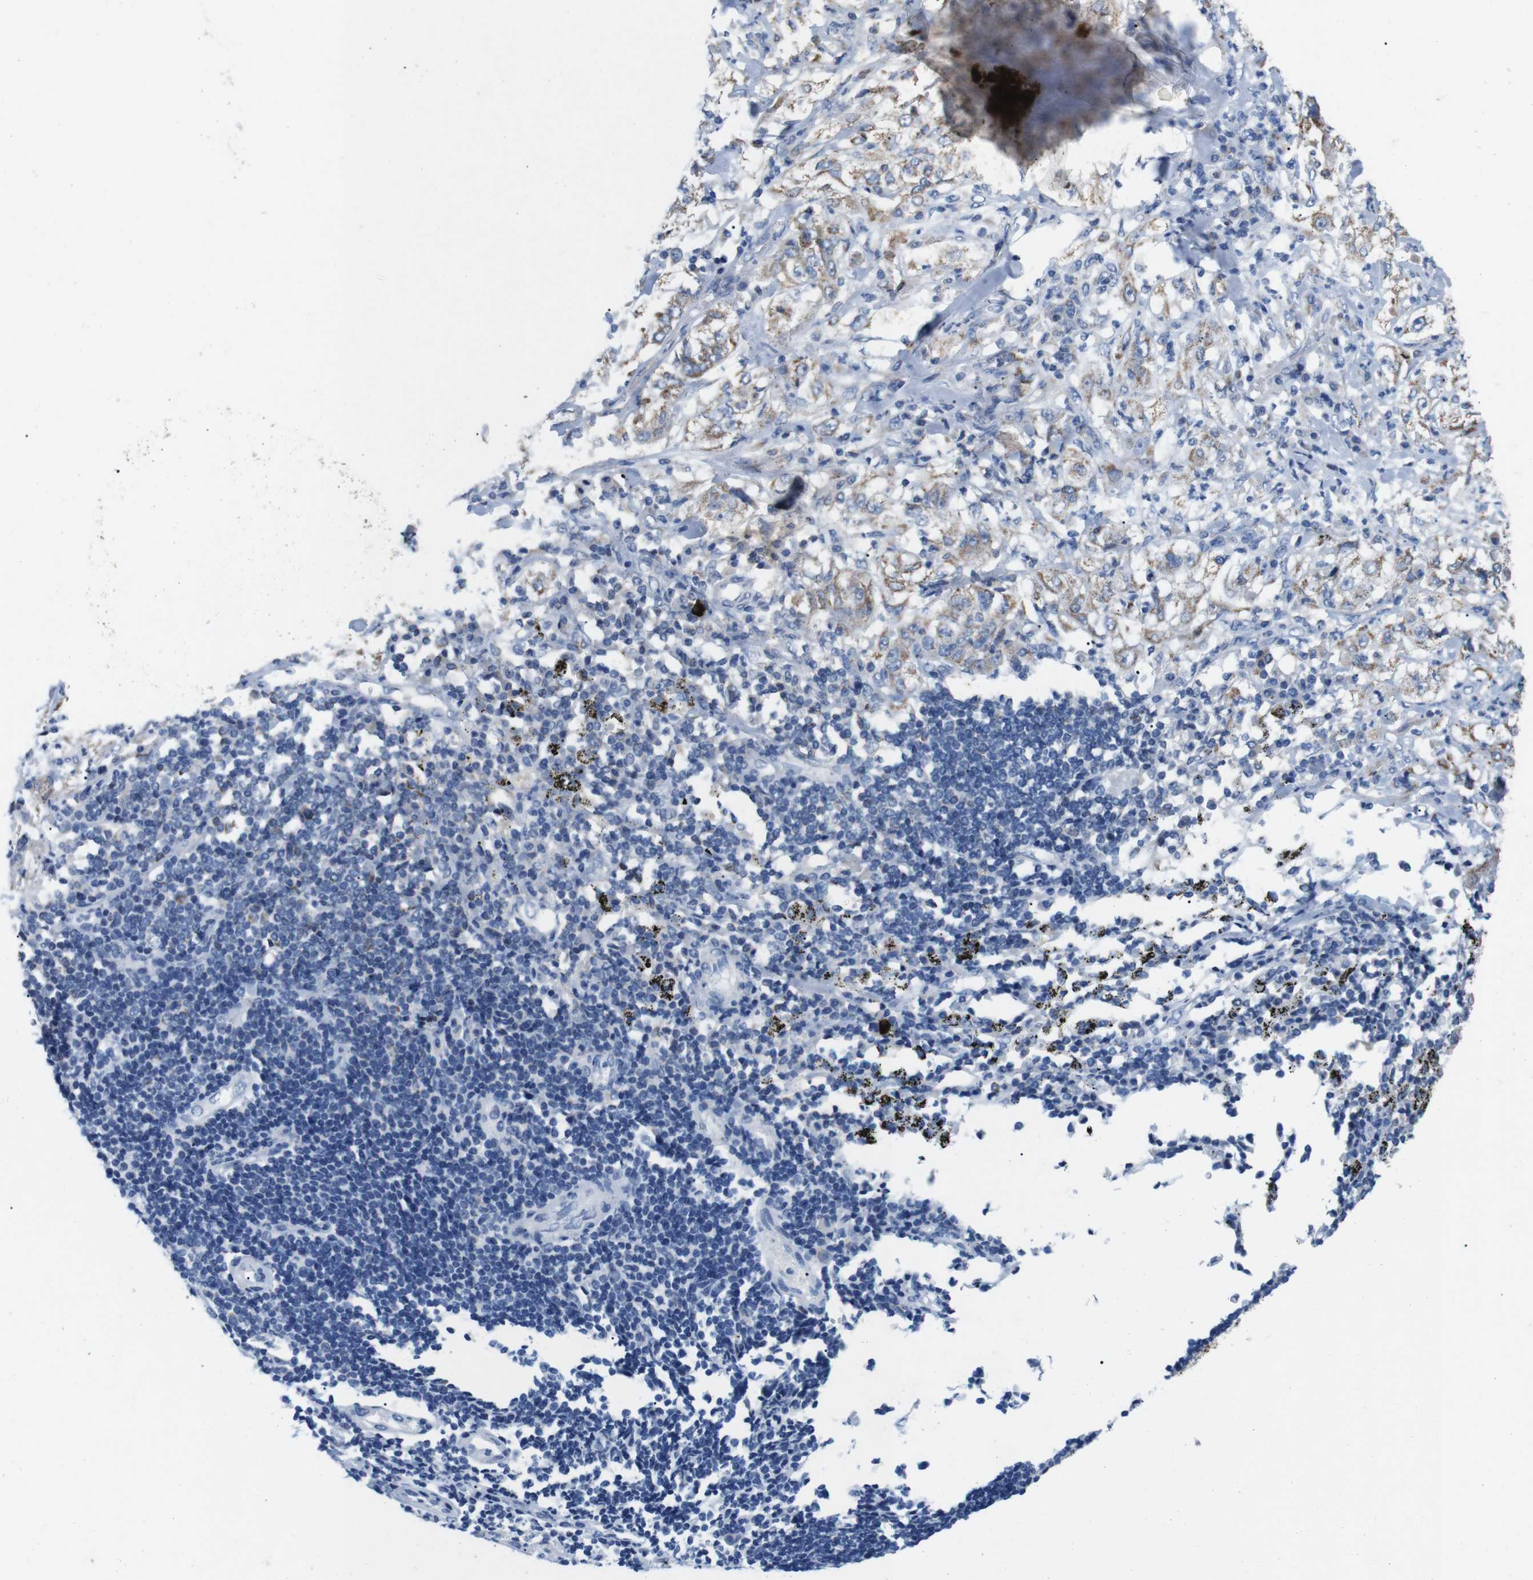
{"staining": {"intensity": "moderate", "quantity": "<25%", "location": "cytoplasmic/membranous"}, "tissue": "lung cancer", "cell_type": "Tumor cells", "image_type": "cancer", "snomed": [{"axis": "morphology", "description": "Inflammation, NOS"}, {"axis": "morphology", "description": "Squamous cell carcinoma, NOS"}, {"axis": "topography", "description": "Lymph node"}, {"axis": "topography", "description": "Soft tissue"}, {"axis": "topography", "description": "Lung"}], "caption": "Immunohistochemistry (IHC) photomicrograph of human lung squamous cell carcinoma stained for a protein (brown), which reveals low levels of moderate cytoplasmic/membranous positivity in about <25% of tumor cells.", "gene": "F2RL1", "patient": {"sex": "male", "age": 66}}